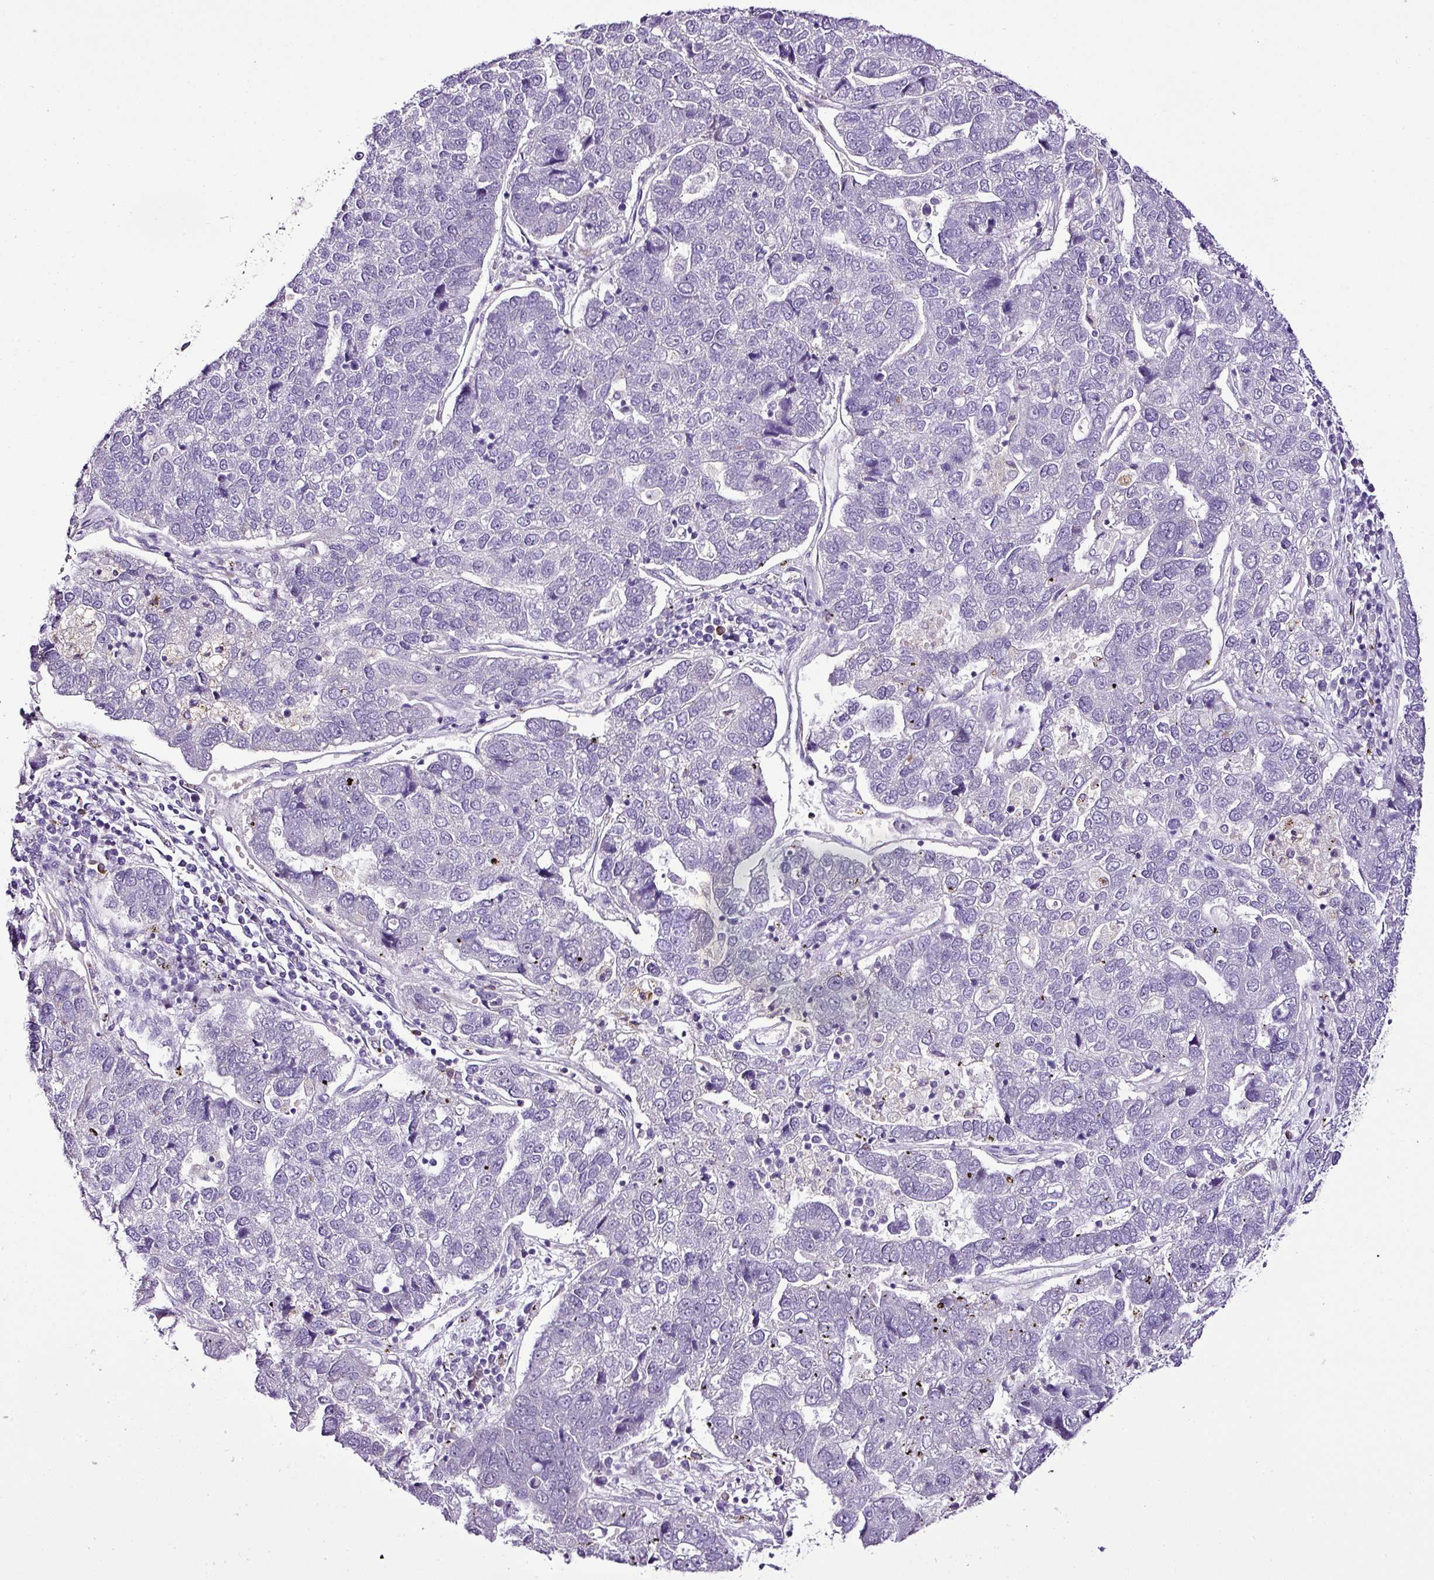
{"staining": {"intensity": "negative", "quantity": "none", "location": "none"}, "tissue": "pancreatic cancer", "cell_type": "Tumor cells", "image_type": "cancer", "snomed": [{"axis": "morphology", "description": "Adenocarcinoma, NOS"}, {"axis": "topography", "description": "Pancreas"}], "caption": "Adenocarcinoma (pancreatic) stained for a protein using IHC displays no positivity tumor cells.", "gene": "ESR1", "patient": {"sex": "female", "age": 61}}